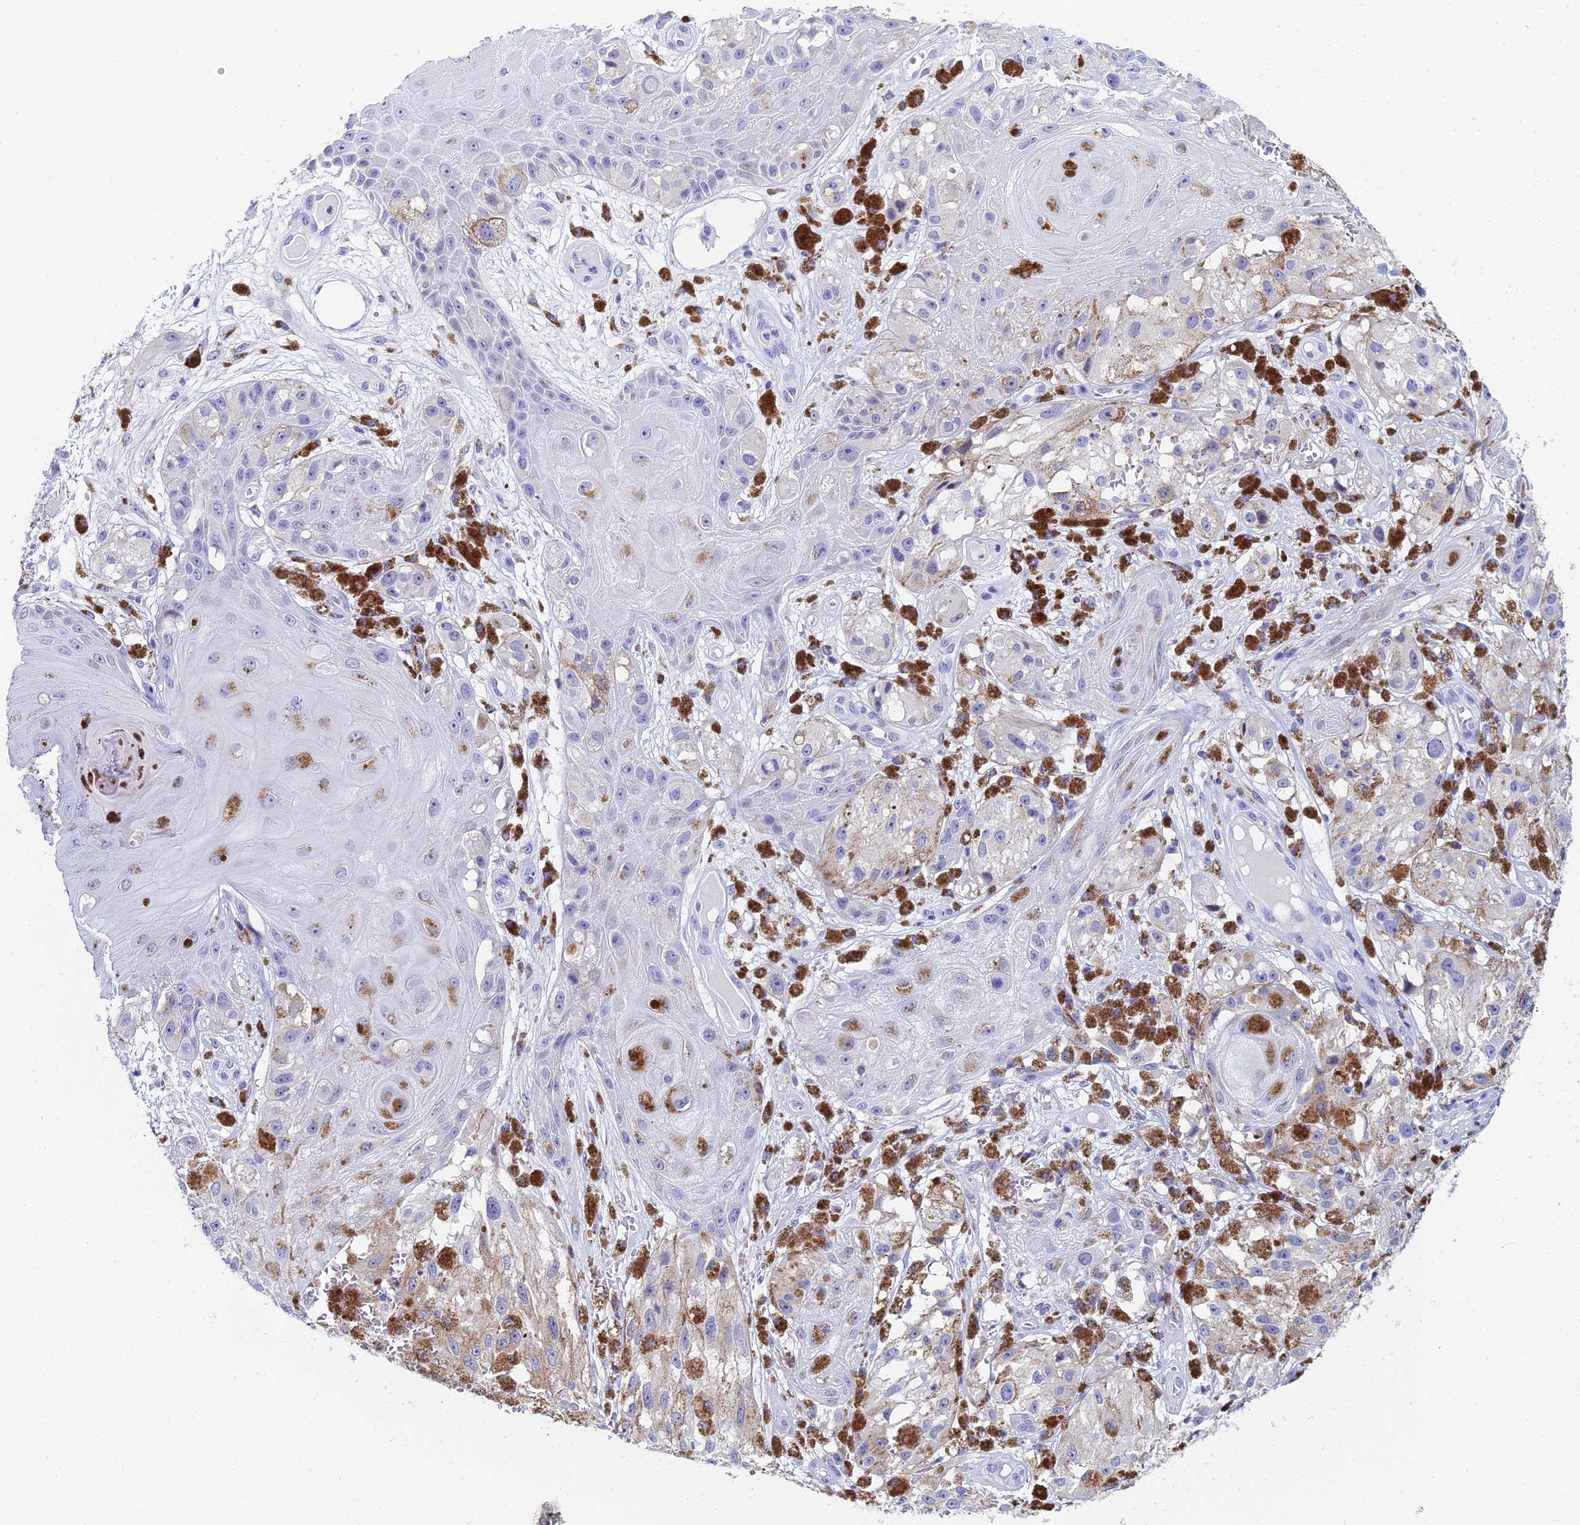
{"staining": {"intensity": "negative", "quantity": "none", "location": "none"}, "tissue": "melanoma", "cell_type": "Tumor cells", "image_type": "cancer", "snomed": [{"axis": "morphology", "description": "Malignant melanoma, NOS"}, {"axis": "topography", "description": "Skin"}], "caption": "The immunohistochemistry histopathology image has no significant staining in tumor cells of malignant melanoma tissue.", "gene": "HSPA1L", "patient": {"sex": "male", "age": 88}}